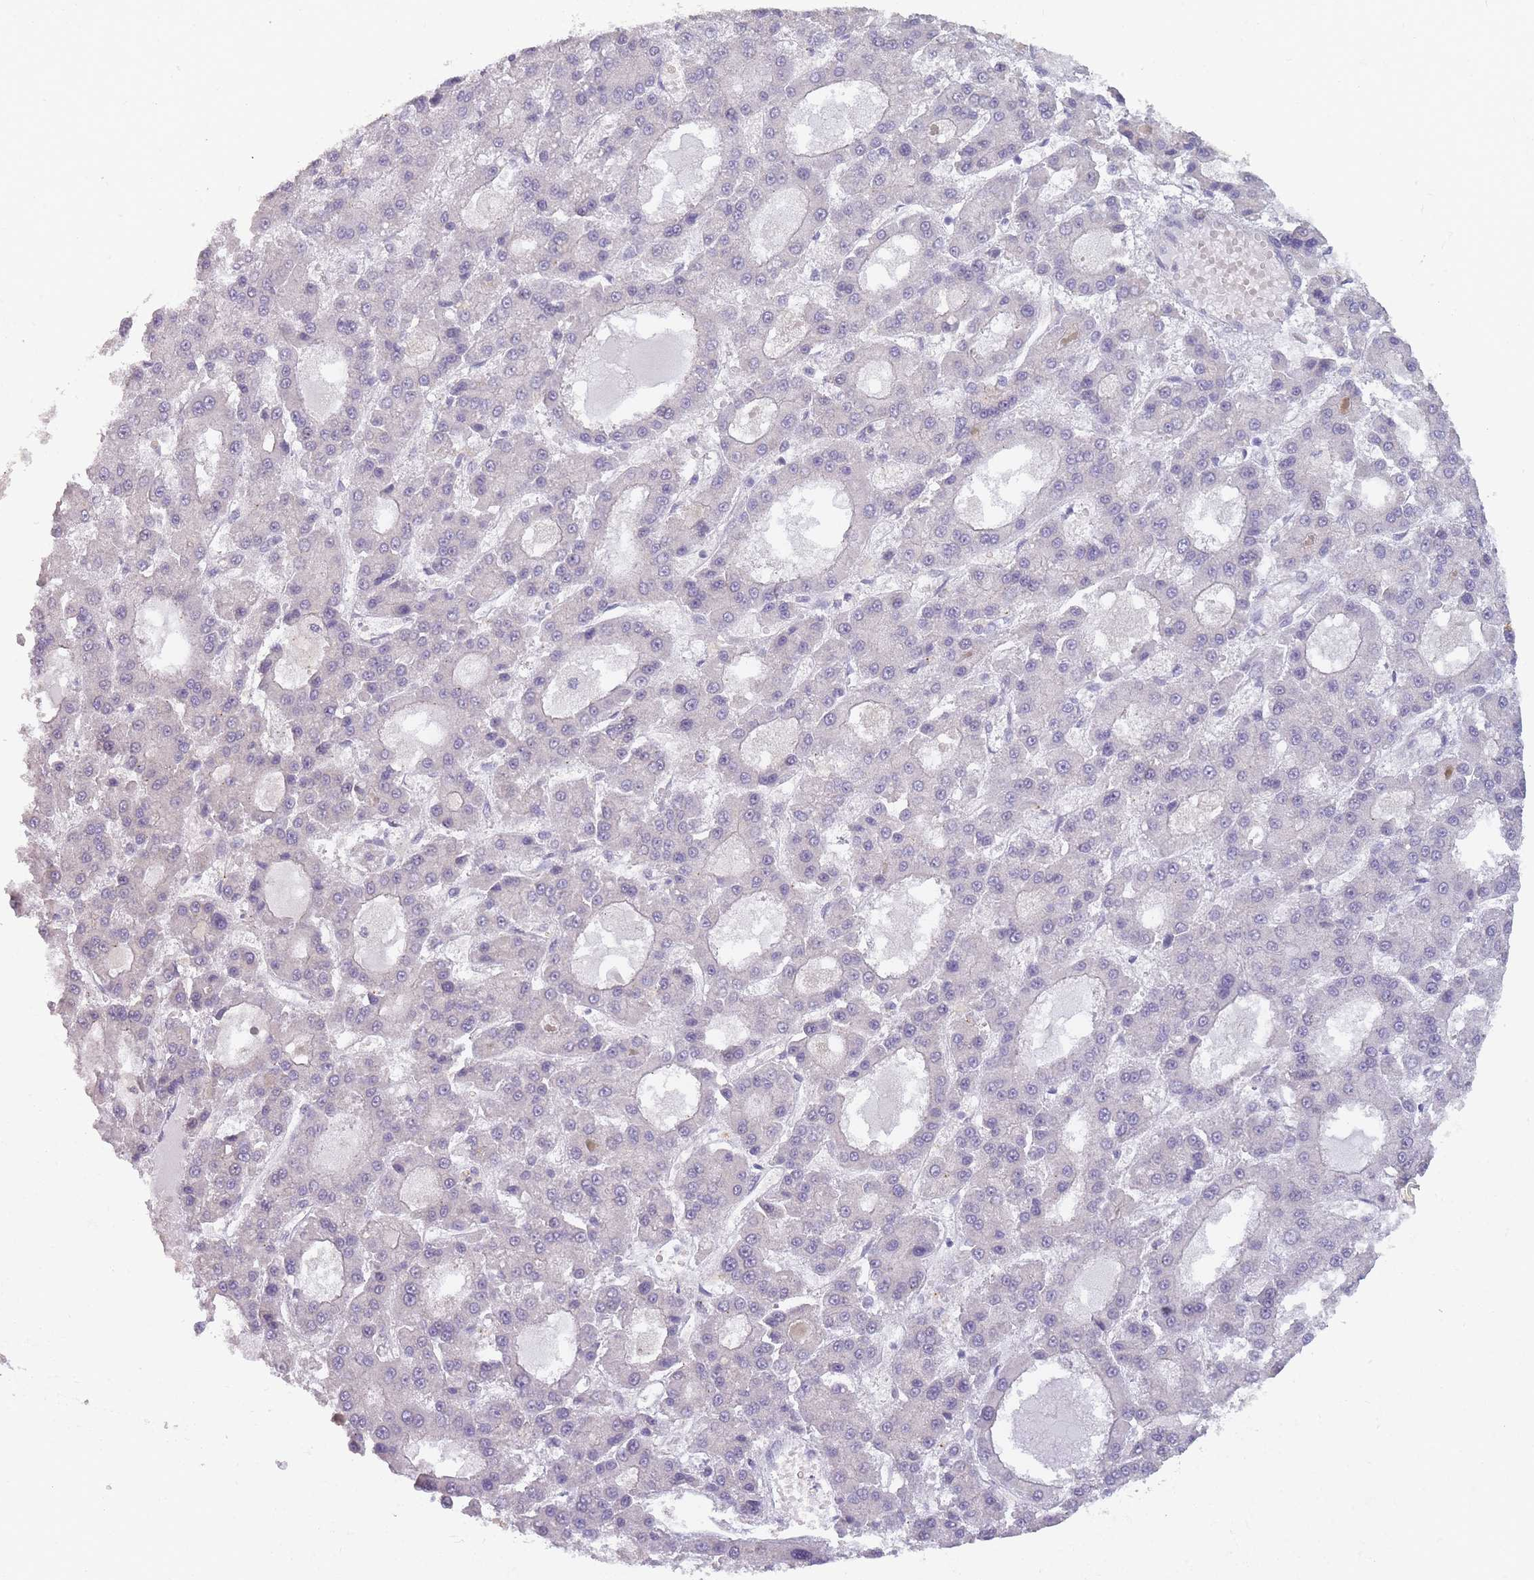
{"staining": {"intensity": "negative", "quantity": "none", "location": "none"}, "tissue": "liver cancer", "cell_type": "Tumor cells", "image_type": "cancer", "snomed": [{"axis": "morphology", "description": "Carcinoma, Hepatocellular, NOS"}, {"axis": "topography", "description": "Liver"}], "caption": "Immunohistochemistry (IHC) micrograph of liver cancer (hepatocellular carcinoma) stained for a protein (brown), which displays no staining in tumor cells. (Immunohistochemistry, brightfield microscopy, high magnification).", "gene": "MRI1", "patient": {"sex": "male", "age": 70}}